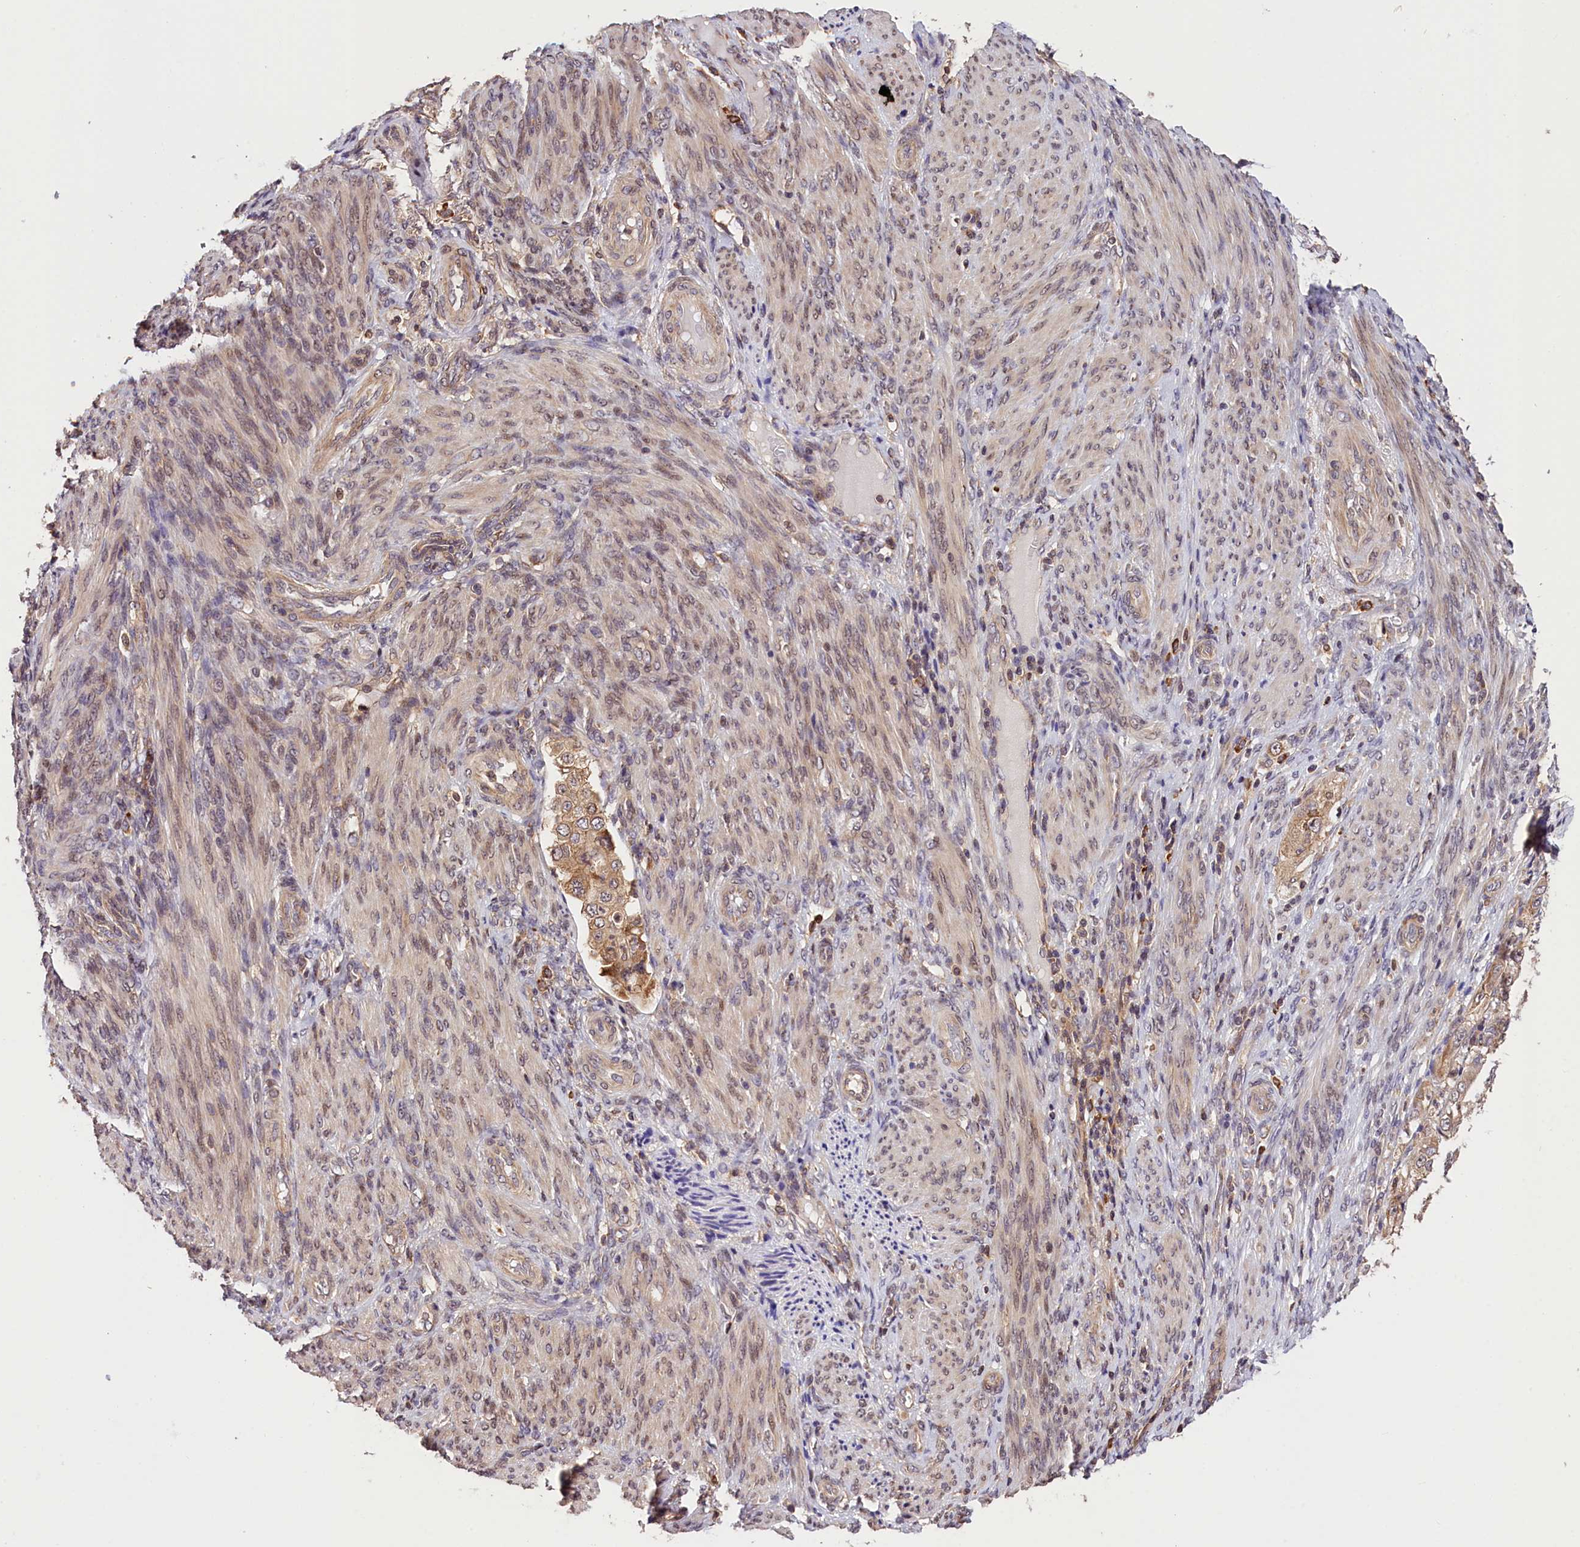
{"staining": {"intensity": "weak", "quantity": ">75%", "location": "cytoplasmic/membranous"}, "tissue": "endometrial cancer", "cell_type": "Tumor cells", "image_type": "cancer", "snomed": [{"axis": "morphology", "description": "Adenocarcinoma, NOS"}, {"axis": "topography", "description": "Endometrium"}], "caption": "DAB (3,3'-diaminobenzidine) immunohistochemical staining of adenocarcinoma (endometrial) exhibits weak cytoplasmic/membranous protein positivity in about >75% of tumor cells.", "gene": "CHORDC1", "patient": {"sex": "female", "age": 85}}